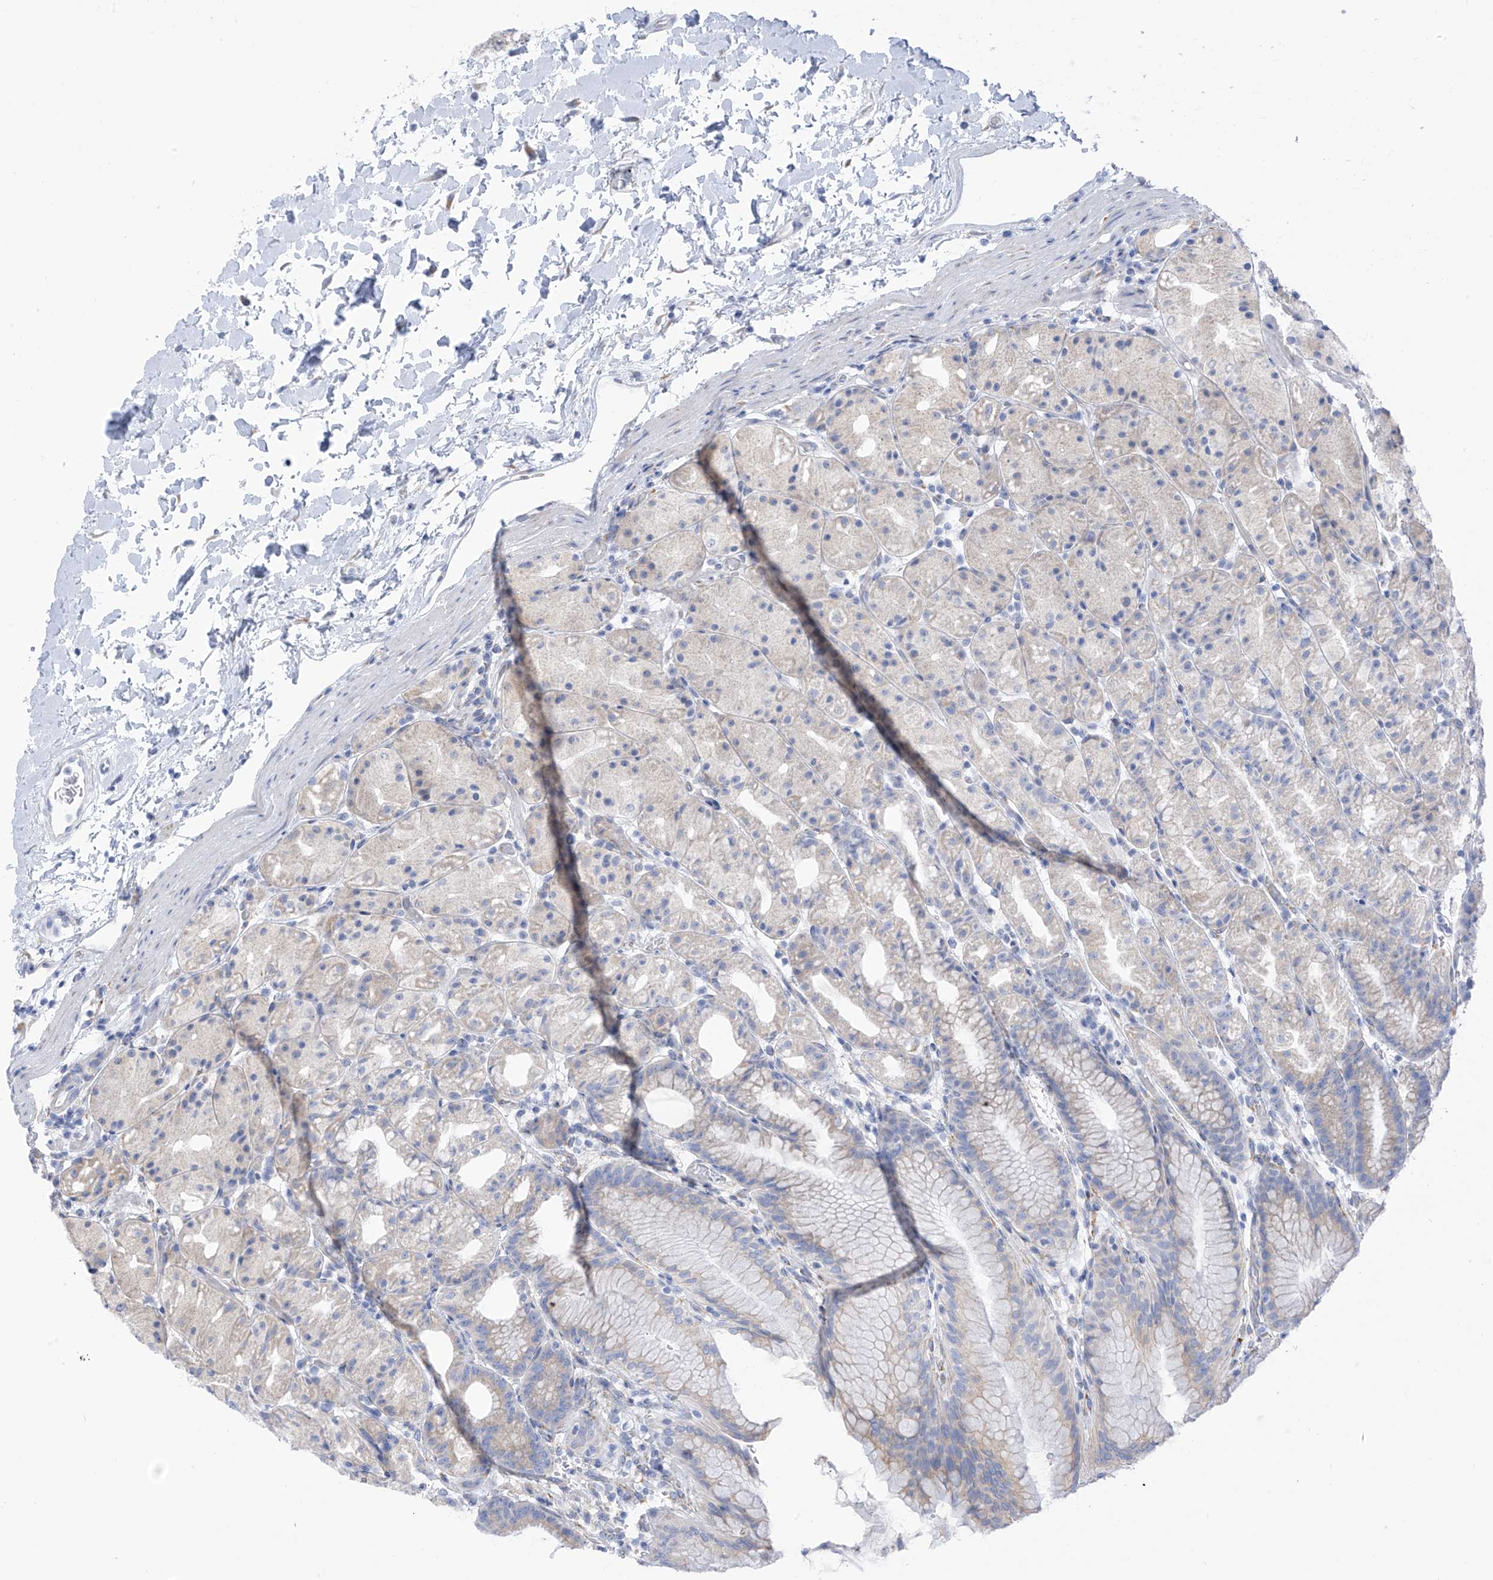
{"staining": {"intensity": "weak", "quantity": "25%-75%", "location": "cytoplasmic/membranous"}, "tissue": "stomach", "cell_type": "Glandular cells", "image_type": "normal", "snomed": [{"axis": "morphology", "description": "Normal tissue, NOS"}, {"axis": "topography", "description": "Stomach, upper"}], "caption": "IHC staining of benign stomach, which displays low levels of weak cytoplasmic/membranous staining in approximately 25%-75% of glandular cells indicating weak cytoplasmic/membranous protein staining. The staining was performed using DAB (3,3'-diaminobenzidine) (brown) for protein detection and nuclei were counterstained in hematoxylin (blue).", "gene": "RCN2", "patient": {"sex": "male", "age": 48}}